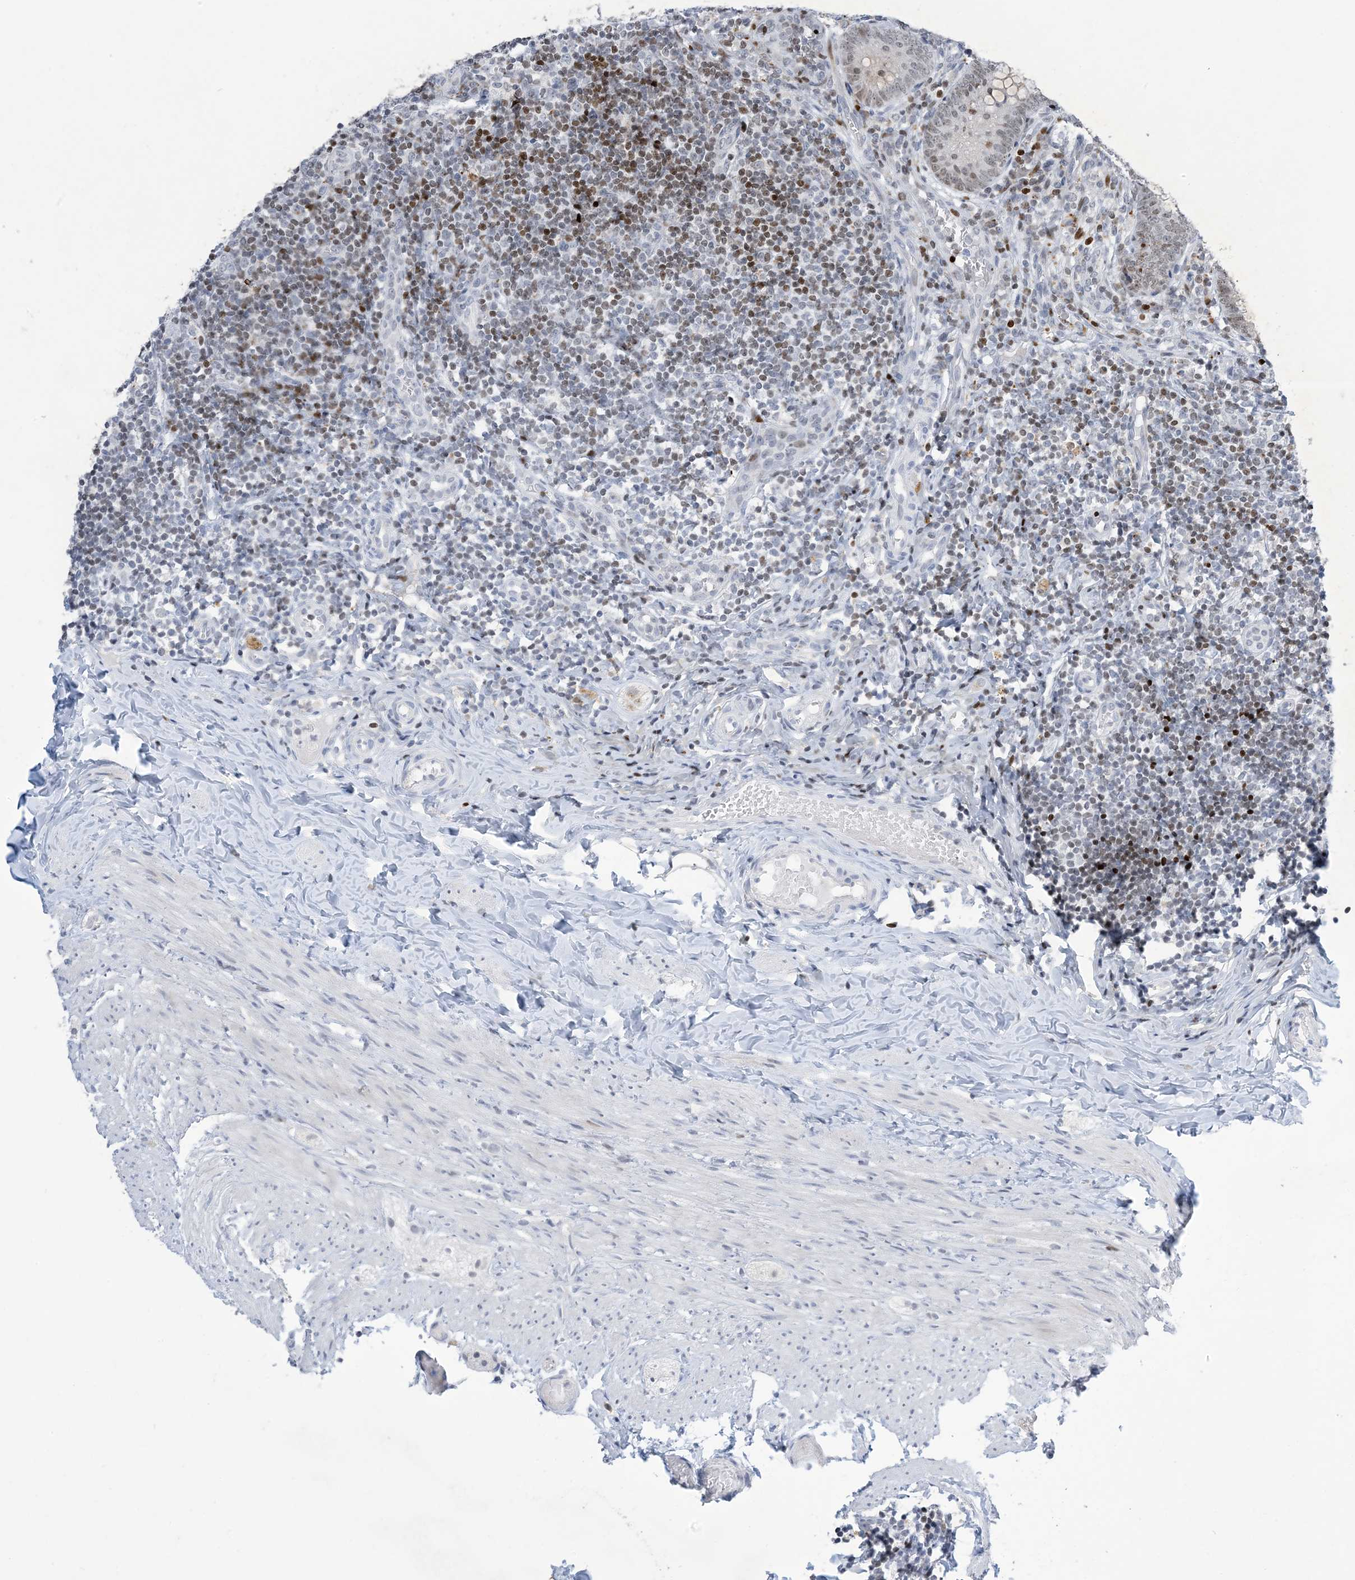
{"staining": {"intensity": "strong", "quantity": "<25%", "location": "nuclear"}, "tissue": "appendix", "cell_type": "Glandular cells", "image_type": "normal", "snomed": [{"axis": "morphology", "description": "Normal tissue, NOS"}, {"axis": "topography", "description": "Appendix"}], "caption": "Glandular cells show strong nuclear positivity in approximately <25% of cells in benign appendix. (brown staining indicates protein expression, while blue staining denotes nuclei).", "gene": "SLC25A53", "patient": {"sex": "male", "age": 8}}